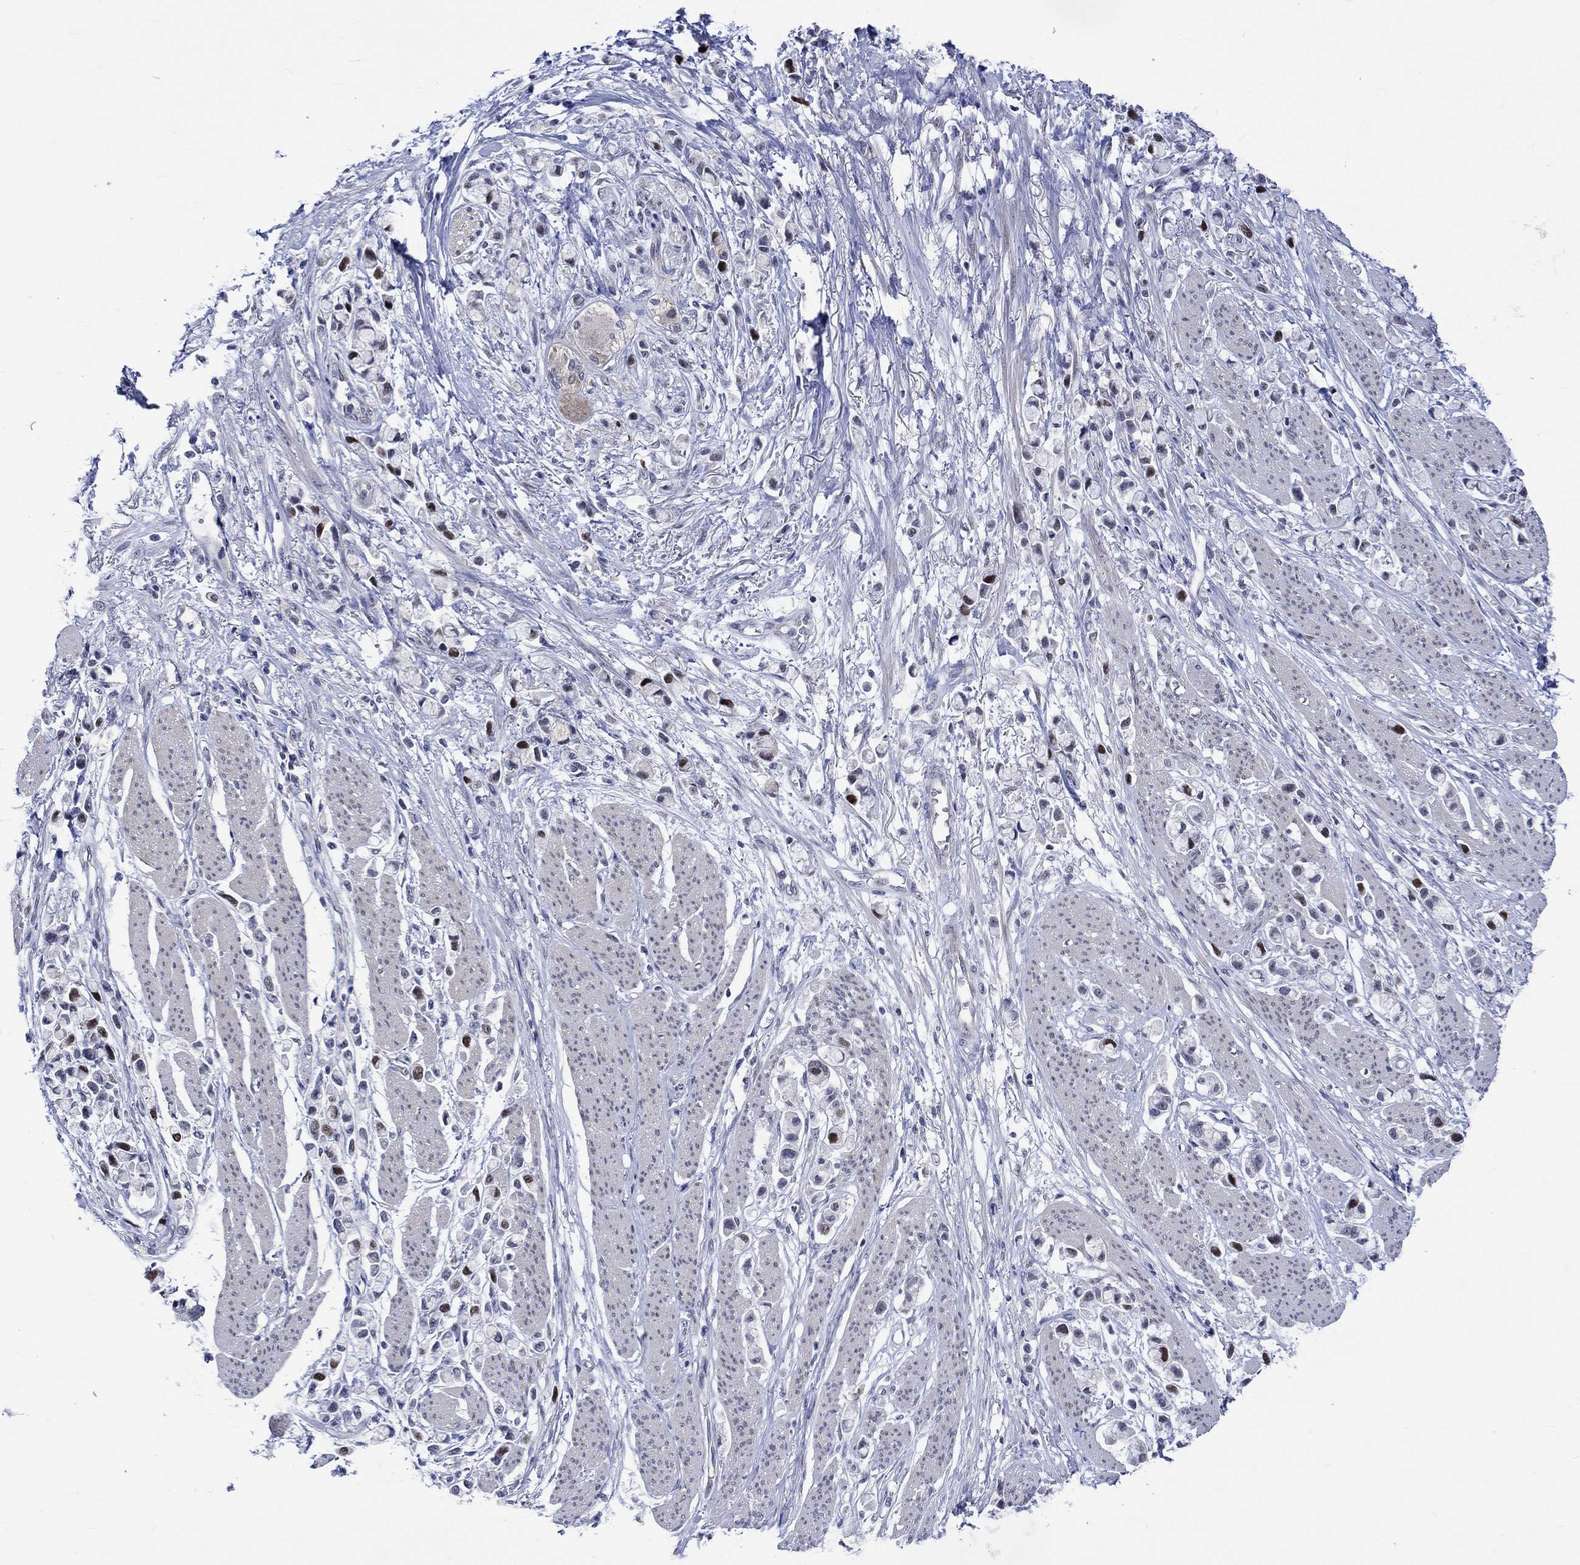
{"staining": {"intensity": "strong", "quantity": "<25%", "location": "nuclear"}, "tissue": "stomach cancer", "cell_type": "Tumor cells", "image_type": "cancer", "snomed": [{"axis": "morphology", "description": "Adenocarcinoma, NOS"}, {"axis": "topography", "description": "Stomach"}], "caption": "An image showing strong nuclear positivity in about <25% of tumor cells in stomach cancer (adenocarcinoma), as visualized by brown immunohistochemical staining.", "gene": "E2F8", "patient": {"sex": "female", "age": 81}}